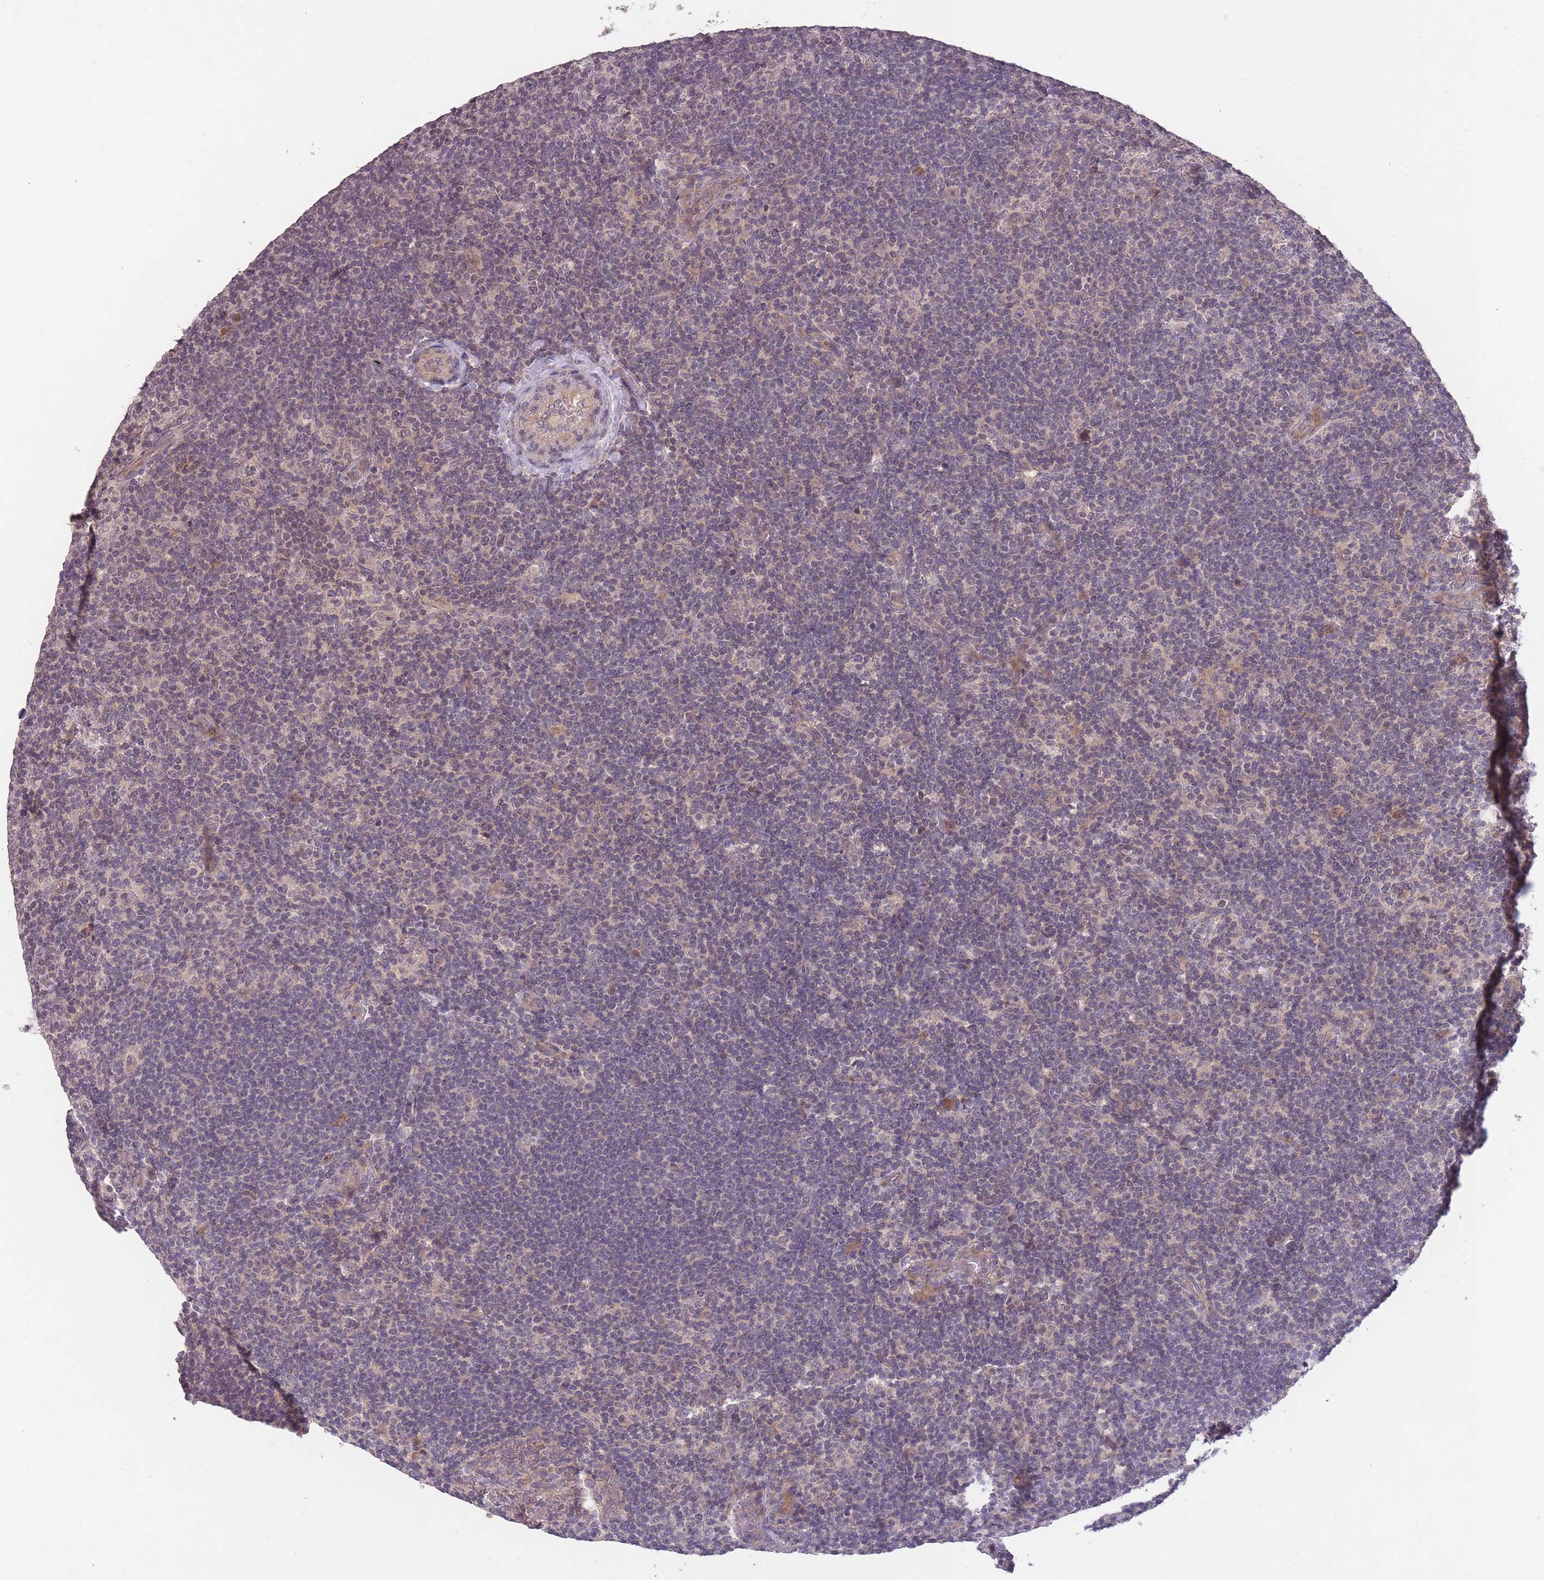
{"staining": {"intensity": "negative", "quantity": "none", "location": "none"}, "tissue": "lymphoma", "cell_type": "Tumor cells", "image_type": "cancer", "snomed": [{"axis": "morphology", "description": "Hodgkin's disease, NOS"}, {"axis": "topography", "description": "Lymph node"}], "caption": "IHC of lymphoma demonstrates no positivity in tumor cells.", "gene": "ADCYAP1R1", "patient": {"sex": "female", "age": 57}}